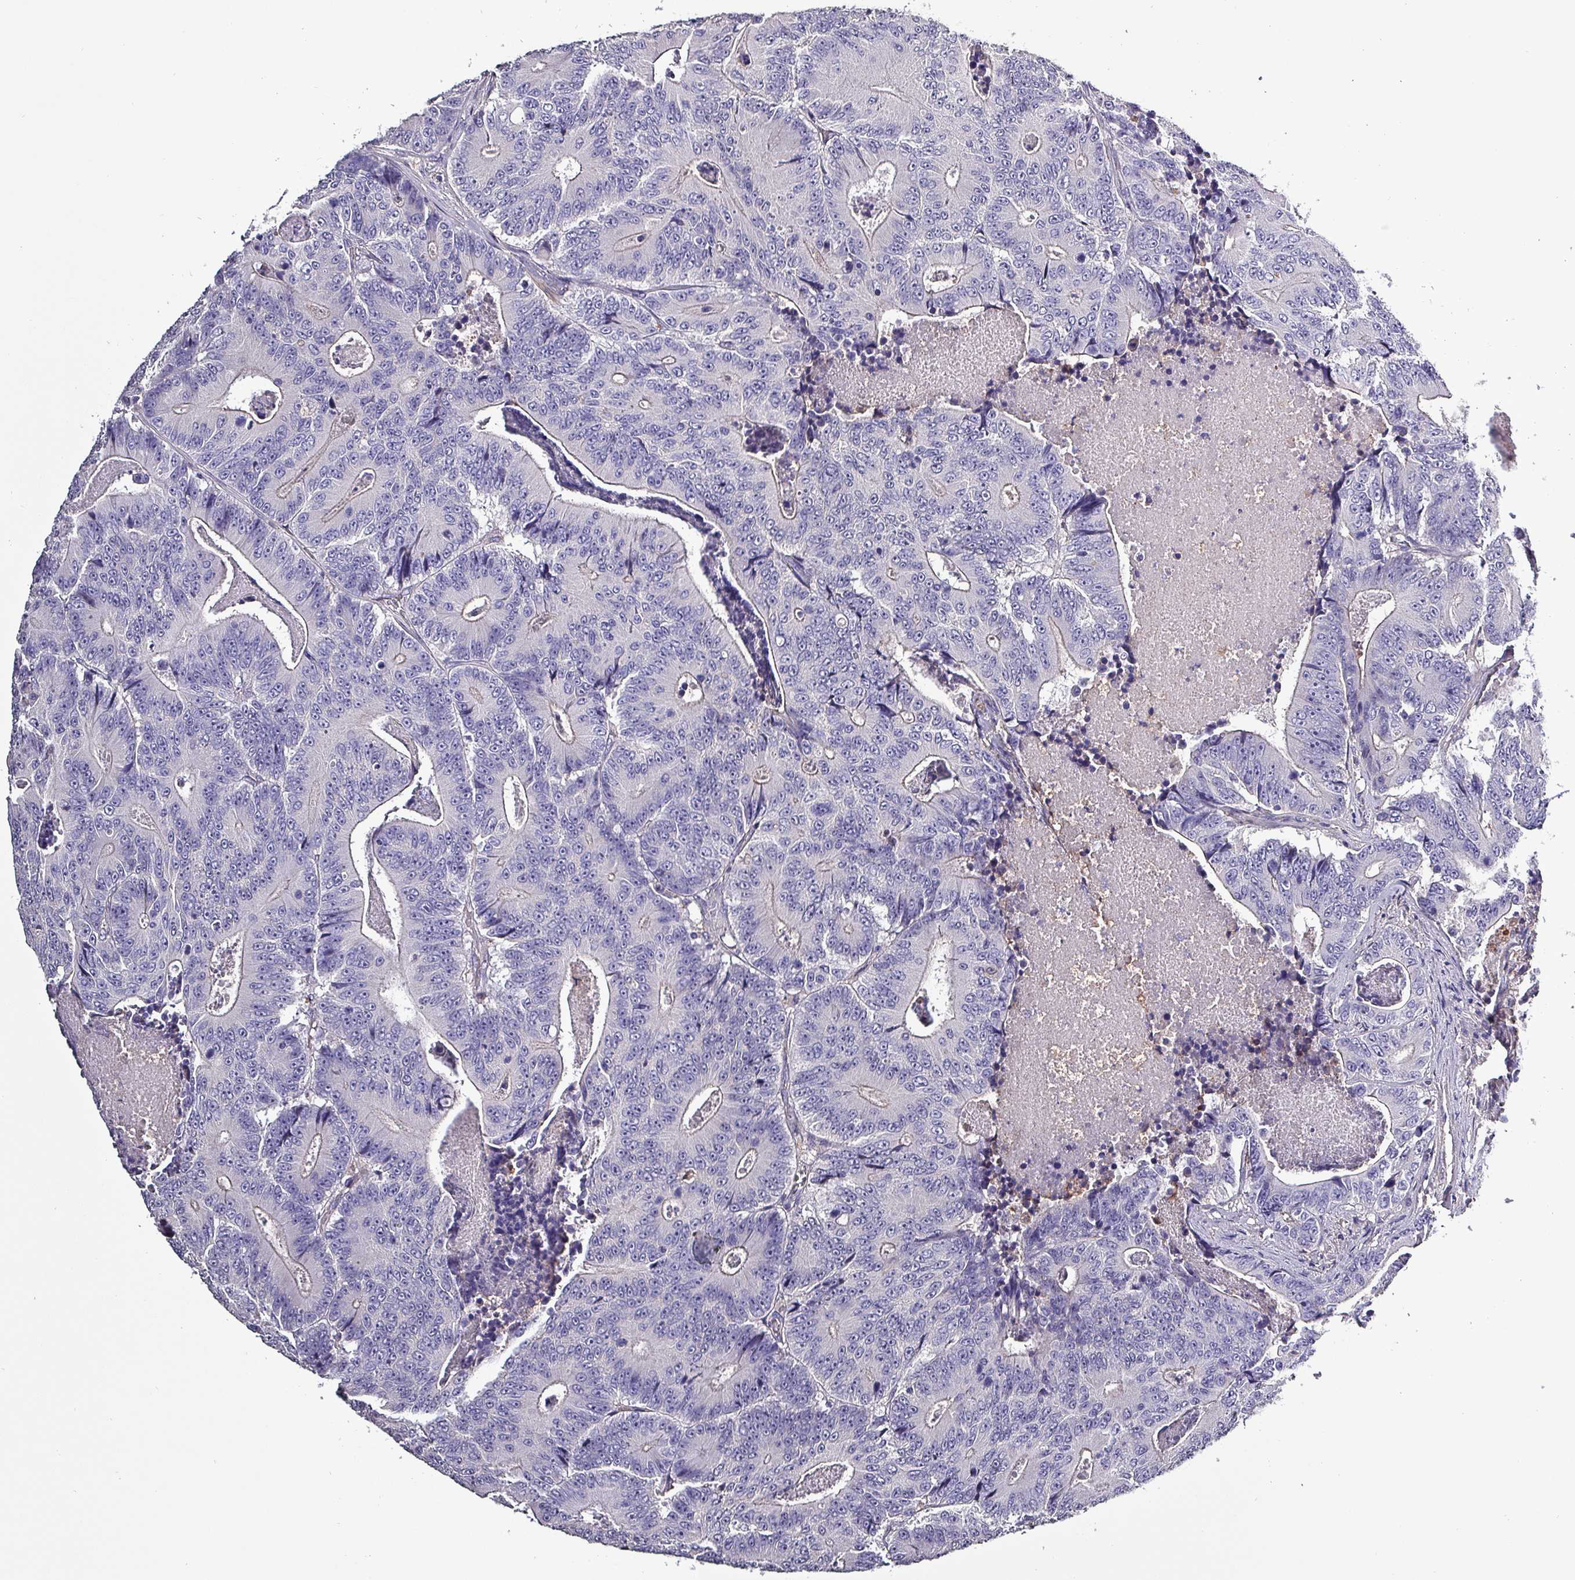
{"staining": {"intensity": "negative", "quantity": "none", "location": "none"}, "tissue": "colorectal cancer", "cell_type": "Tumor cells", "image_type": "cancer", "snomed": [{"axis": "morphology", "description": "Adenocarcinoma, NOS"}, {"axis": "topography", "description": "Colon"}], "caption": "A micrograph of adenocarcinoma (colorectal) stained for a protein demonstrates no brown staining in tumor cells.", "gene": "HTRA4", "patient": {"sex": "male", "age": 83}}